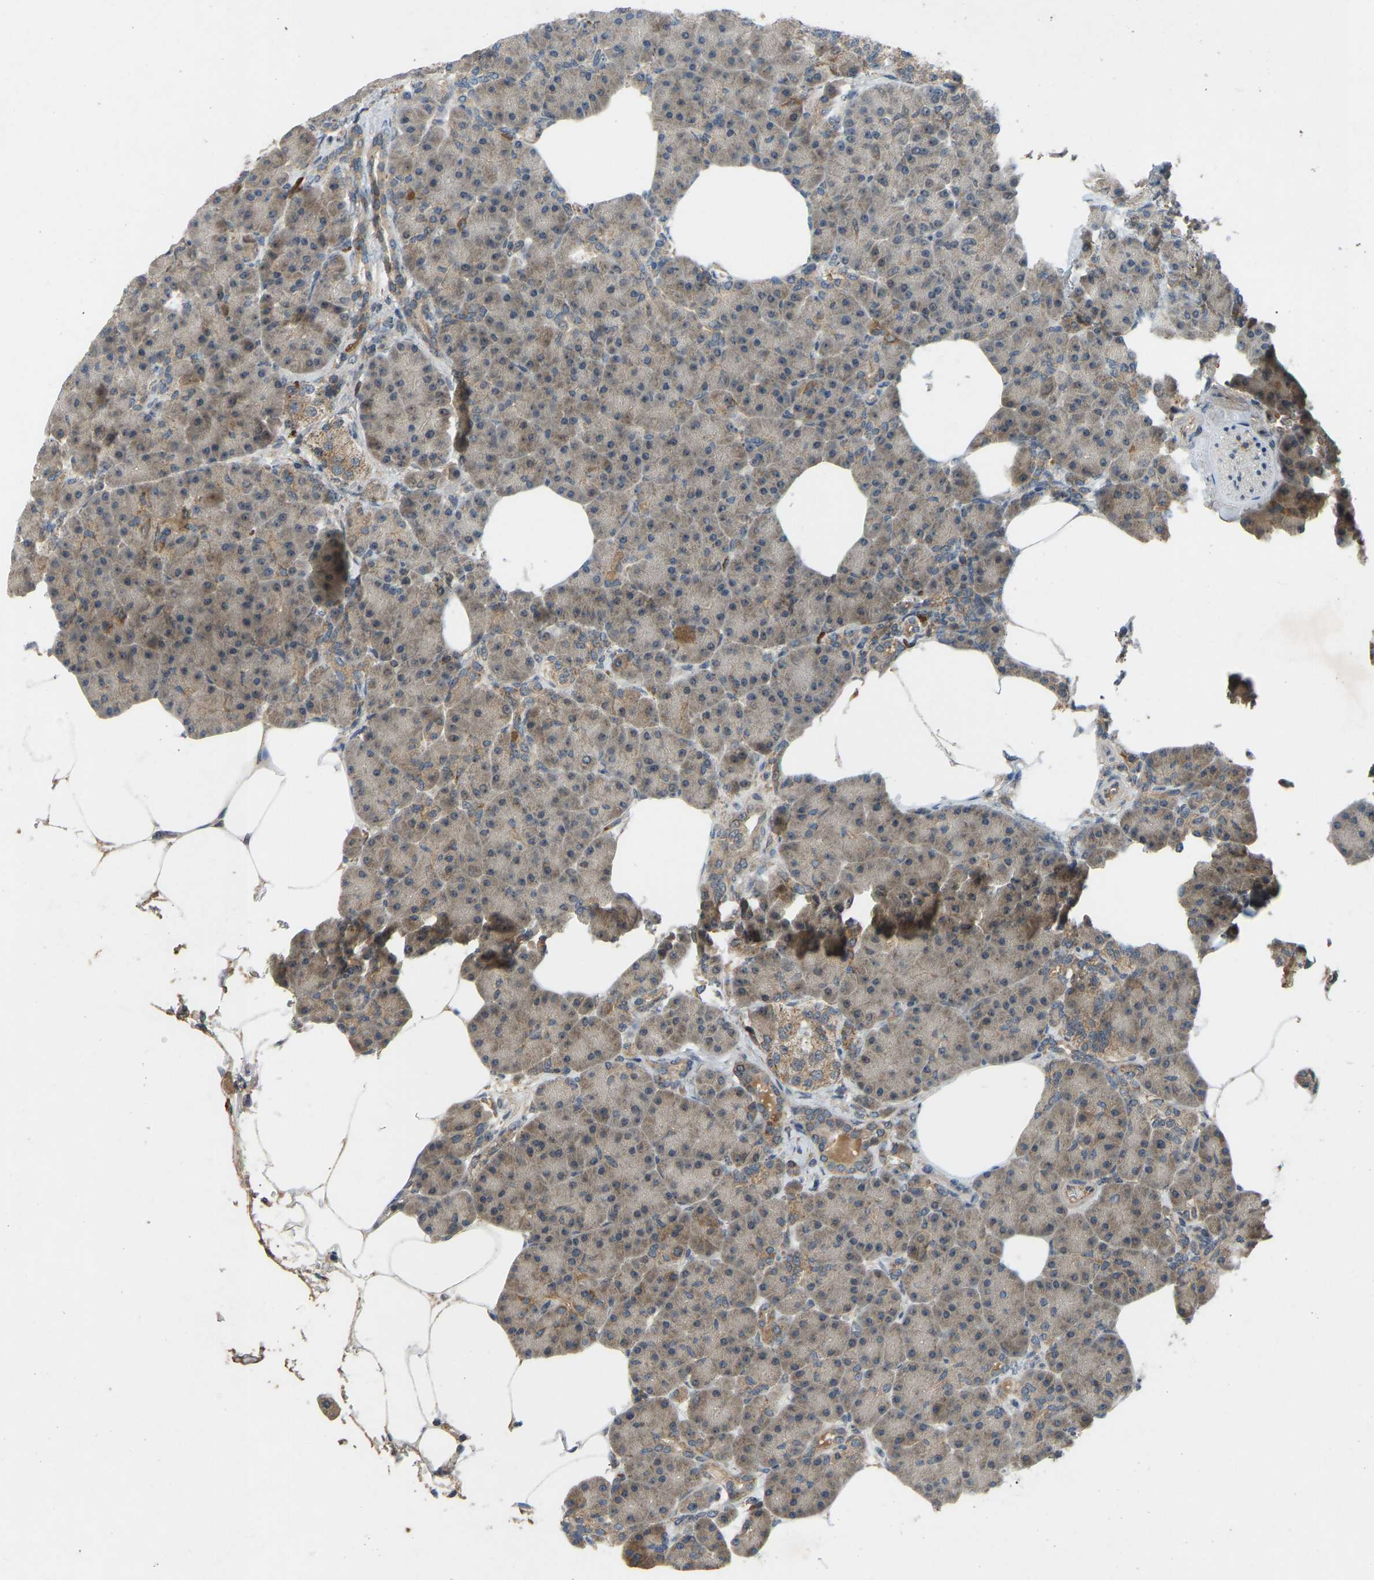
{"staining": {"intensity": "moderate", "quantity": "25%-75%", "location": "cytoplasmic/membranous"}, "tissue": "pancreas", "cell_type": "Exocrine glandular cells", "image_type": "normal", "snomed": [{"axis": "morphology", "description": "Normal tissue, NOS"}, {"axis": "topography", "description": "Pancreas"}], "caption": "IHC micrograph of unremarkable pancreas: pancreas stained using immunohistochemistry reveals medium levels of moderate protein expression localized specifically in the cytoplasmic/membranous of exocrine glandular cells, appearing as a cytoplasmic/membranous brown color.", "gene": "ZNF71", "patient": {"sex": "female", "age": 70}}